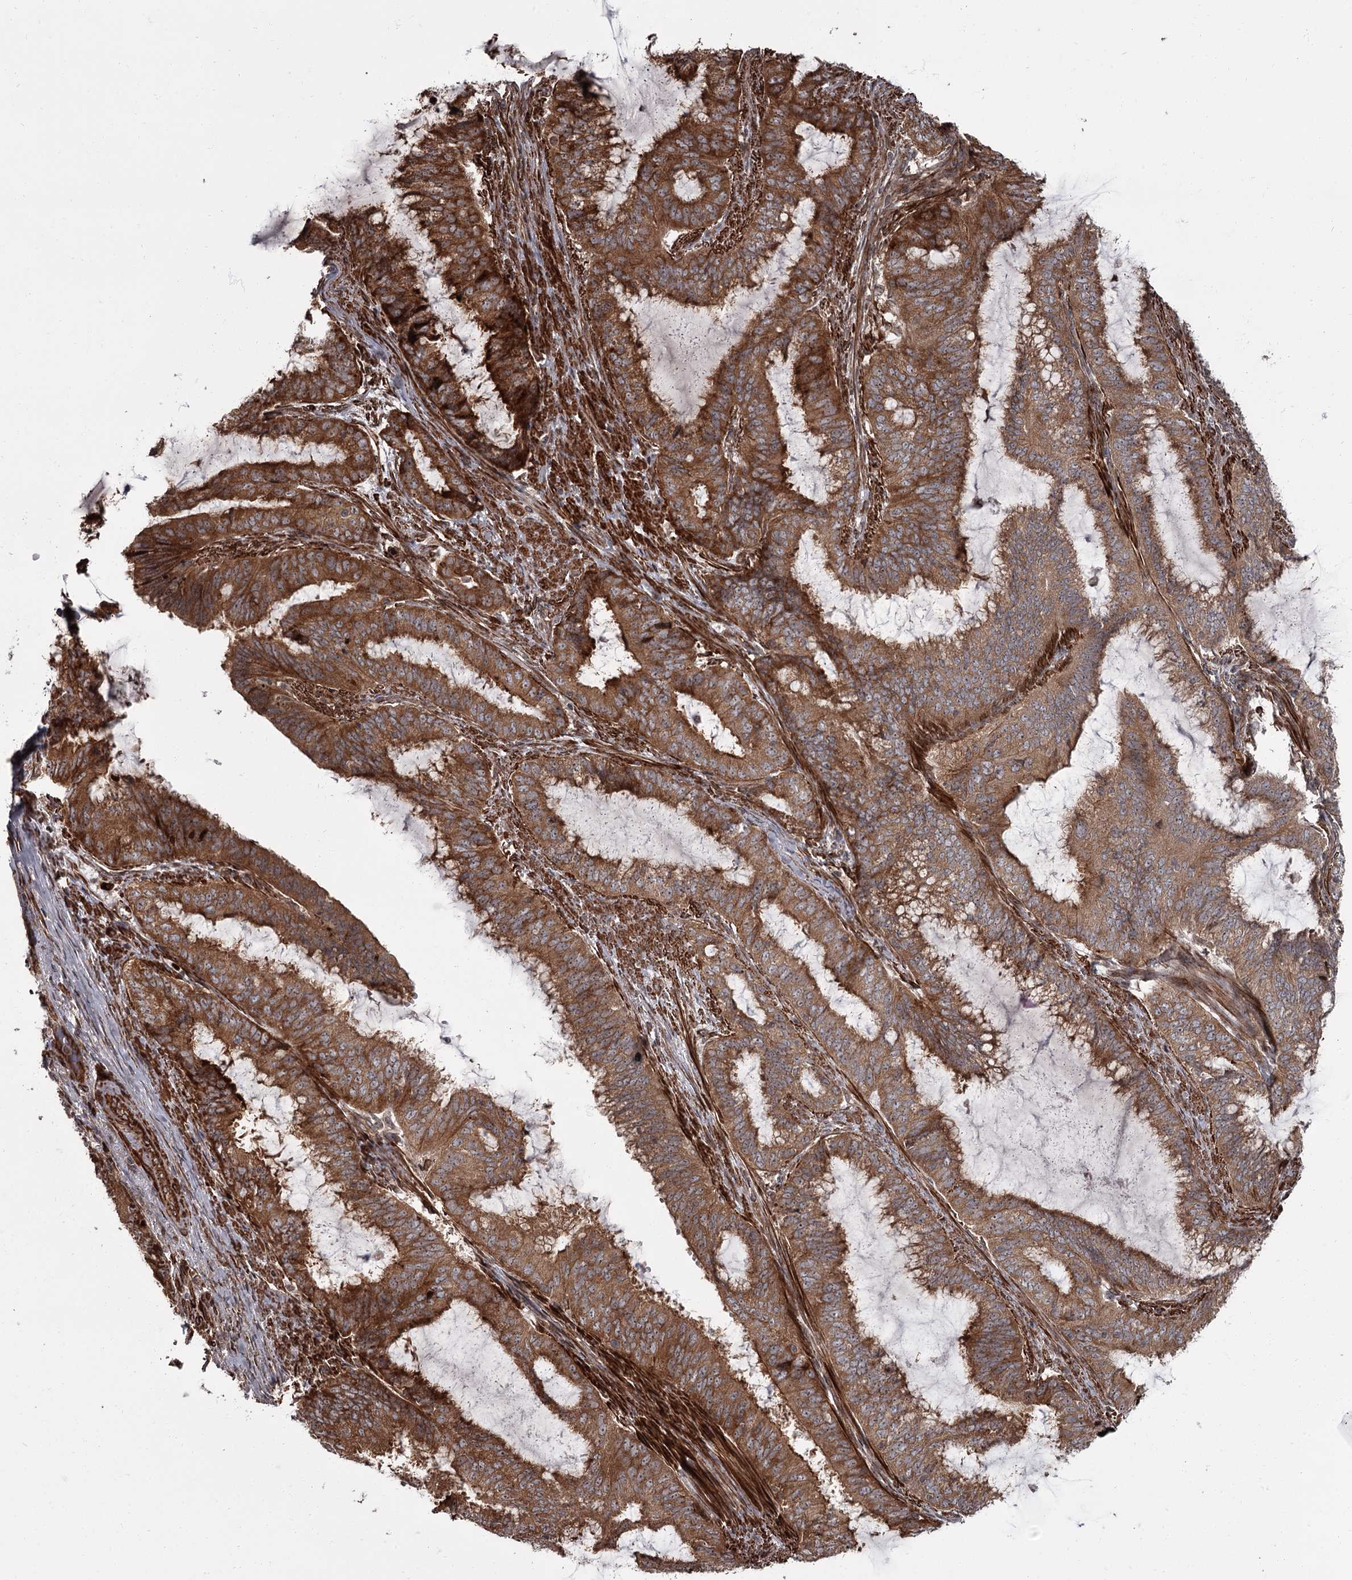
{"staining": {"intensity": "strong", "quantity": ">75%", "location": "cytoplasmic/membranous"}, "tissue": "endometrial cancer", "cell_type": "Tumor cells", "image_type": "cancer", "snomed": [{"axis": "morphology", "description": "Adenocarcinoma, NOS"}, {"axis": "topography", "description": "Endometrium"}], "caption": "Endometrial cancer was stained to show a protein in brown. There is high levels of strong cytoplasmic/membranous positivity in approximately >75% of tumor cells.", "gene": "THAP9", "patient": {"sex": "female", "age": 51}}